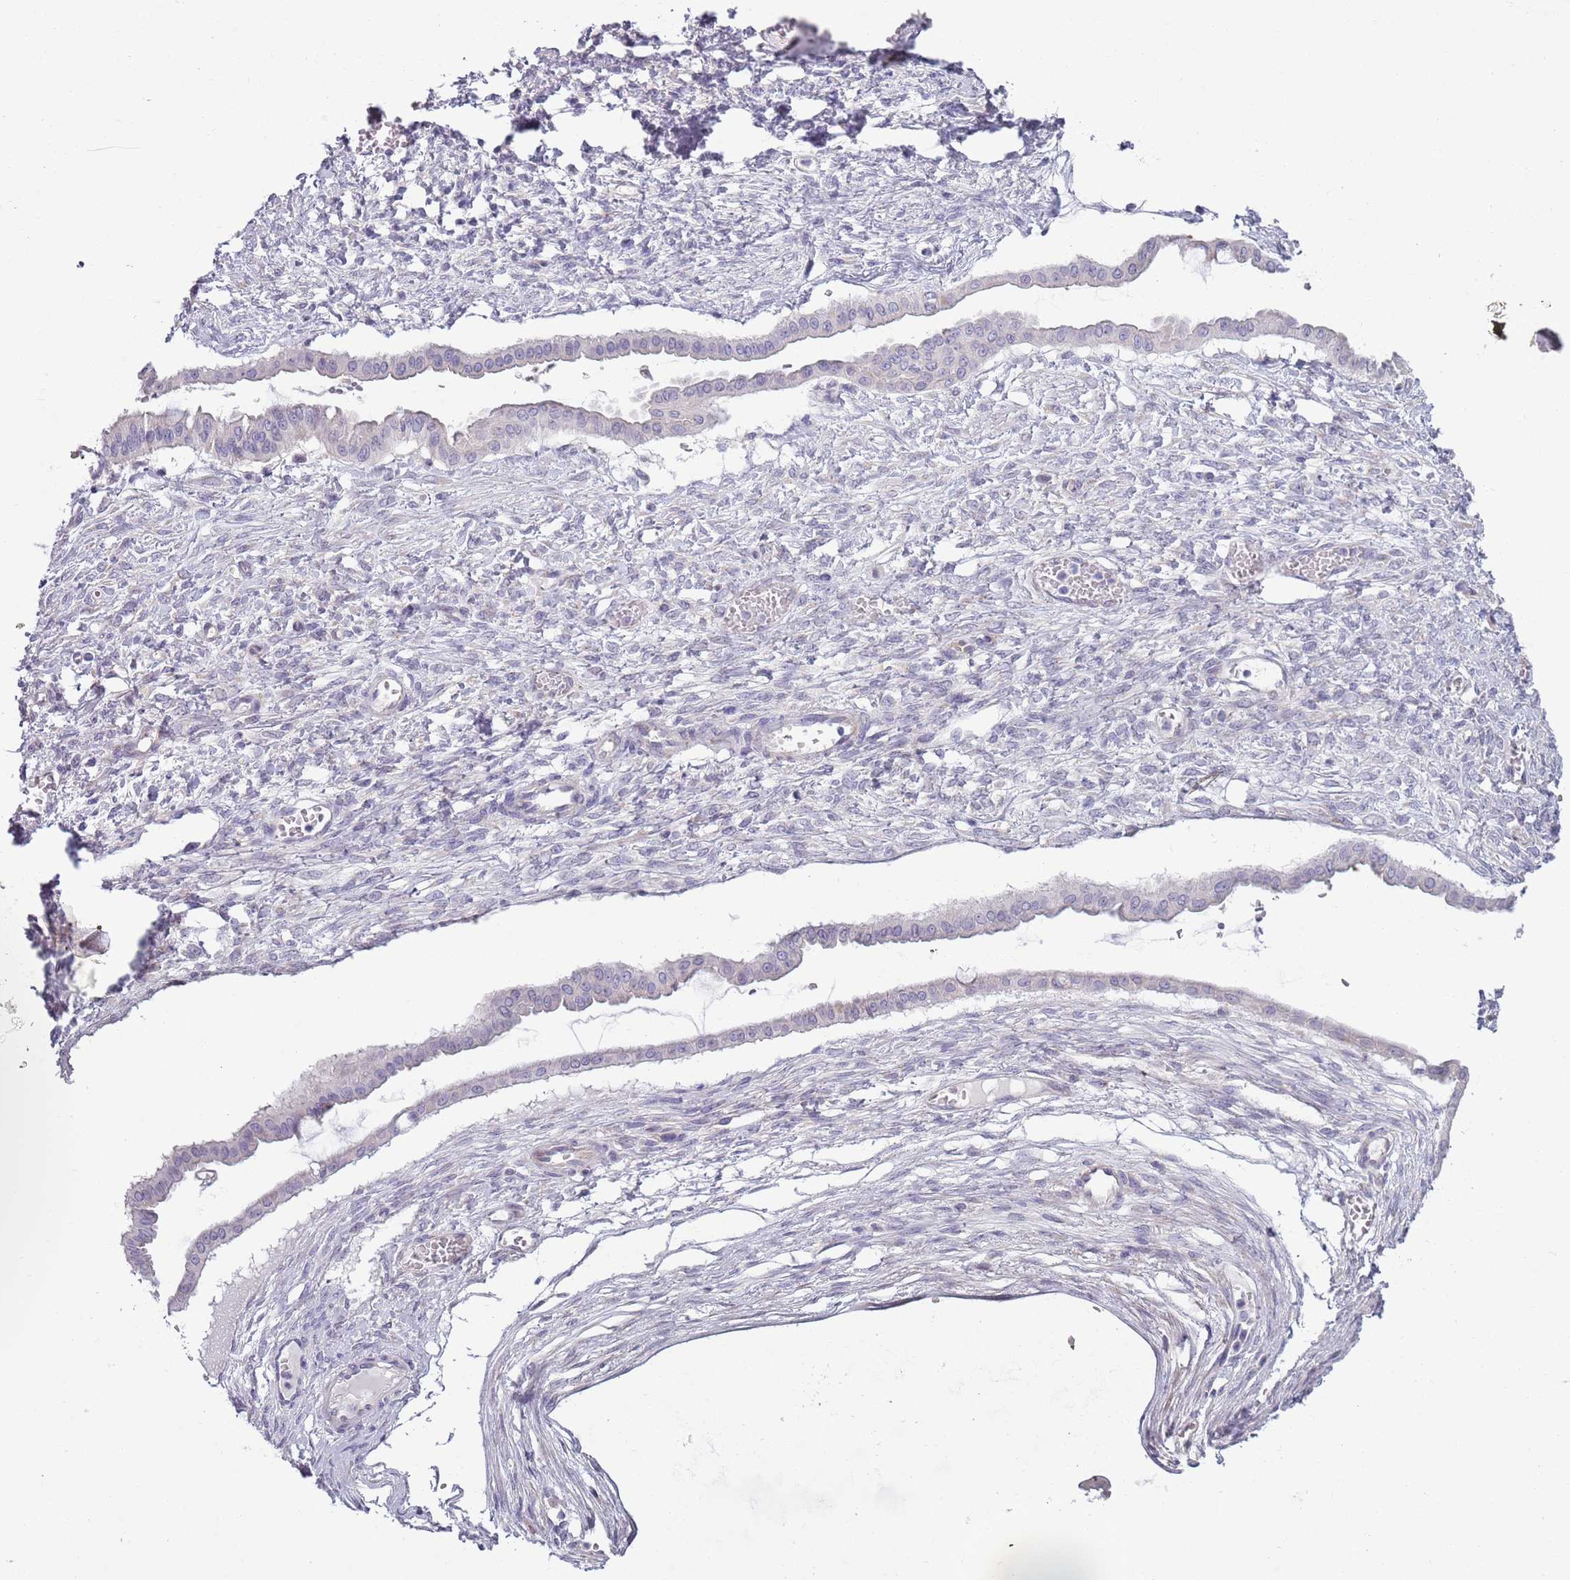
{"staining": {"intensity": "weak", "quantity": "<25%", "location": "cytoplasmic/membranous"}, "tissue": "ovarian cancer", "cell_type": "Tumor cells", "image_type": "cancer", "snomed": [{"axis": "morphology", "description": "Cystadenocarcinoma, mucinous, NOS"}, {"axis": "topography", "description": "Ovary"}], "caption": "Tumor cells are negative for brown protein staining in ovarian mucinous cystadenocarcinoma.", "gene": "LTB", "patient": {"sex": "female", "age": 73}}